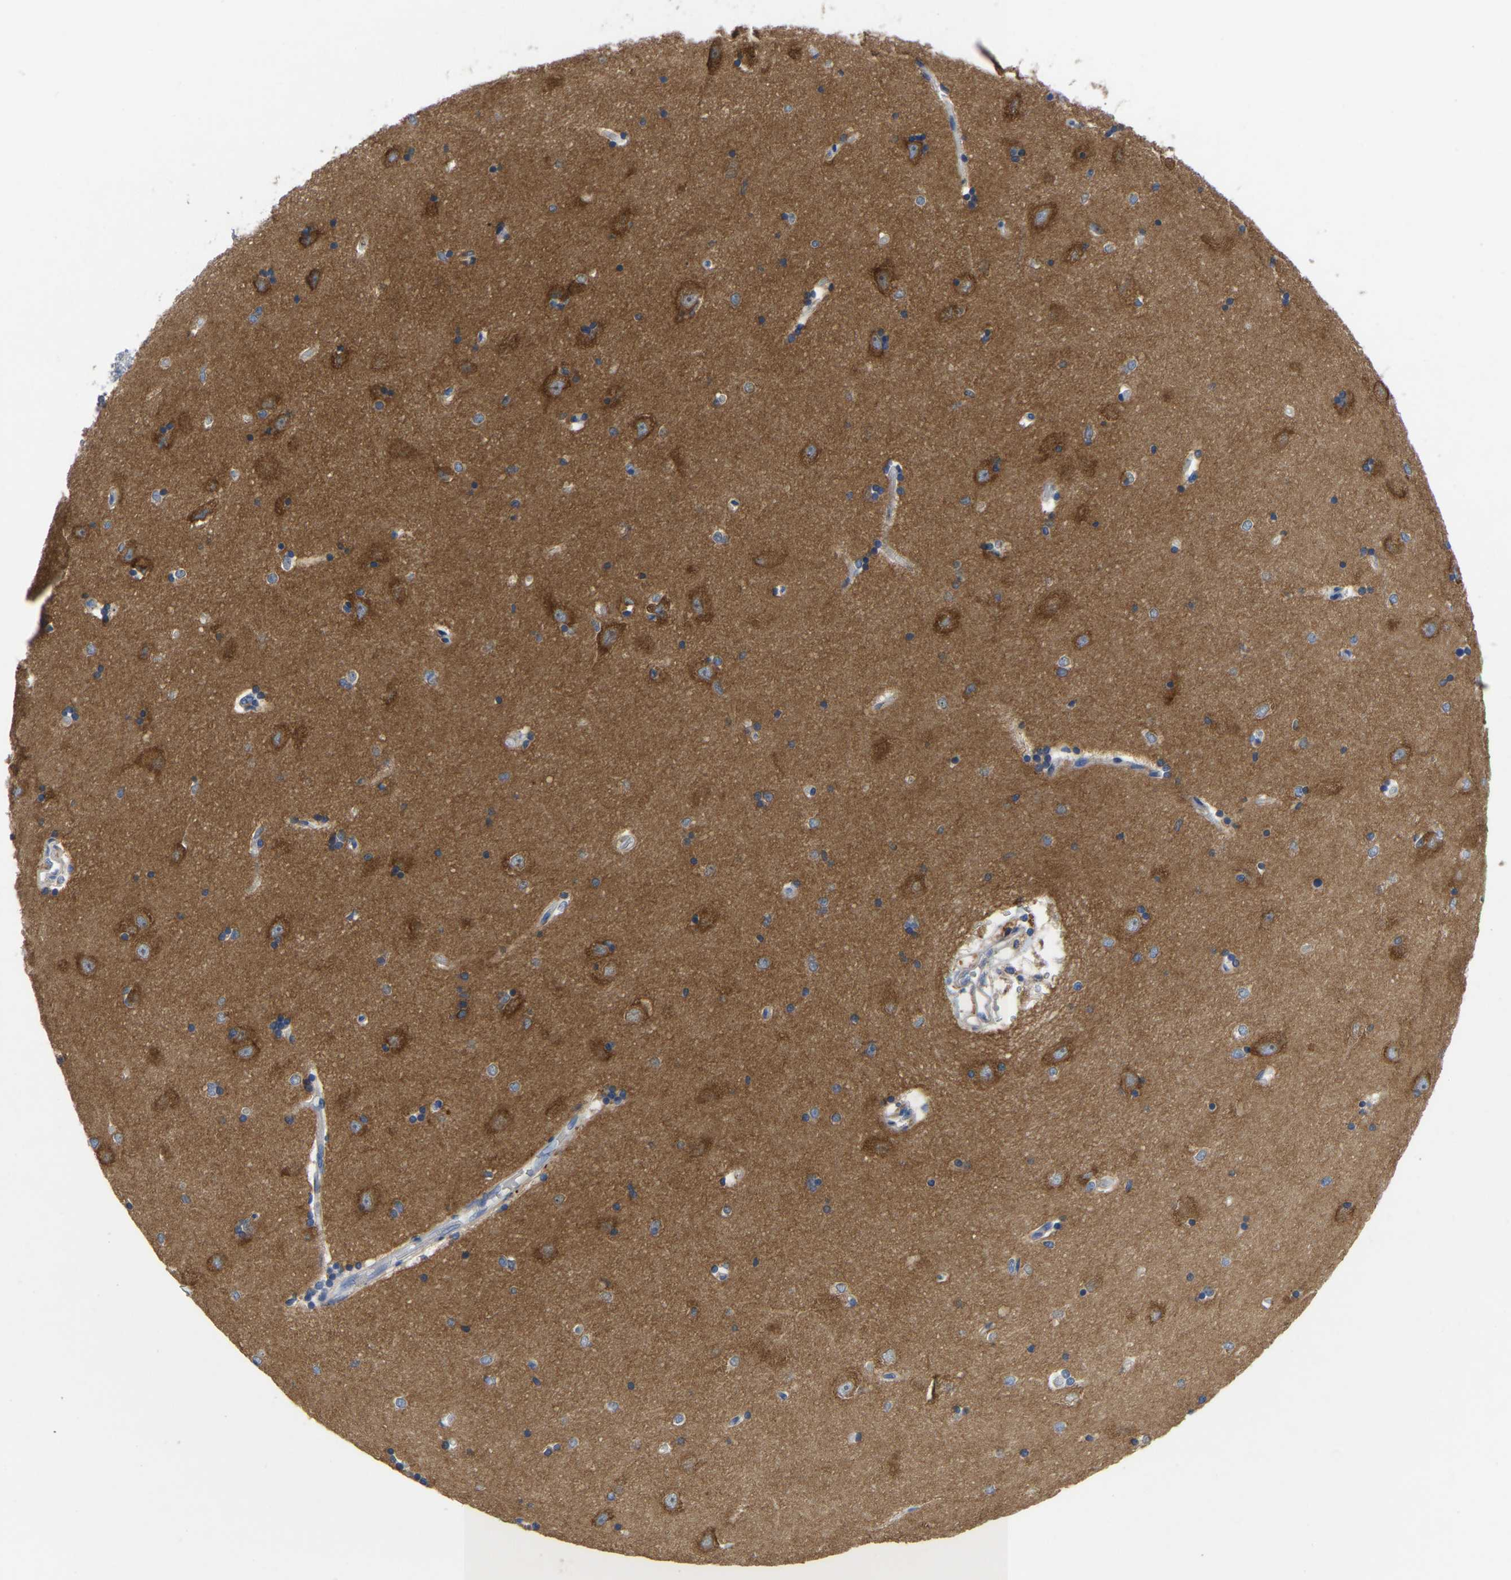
{"staining": {"intensity": "weak", "quantity": "25%-75%", "location": "cytoplasmic/membranous"}, "tissue": "hippocampus", "cell_type": "Glial cells", "image_type": "normal", "snomed": [{"axis": "morphology", "description": "Normal tissue, NOS"}, {"axis": "topography", "description": "Hippocampus"}], "caption": "Glial cells demonstrate low levels of weak cytoplasmic/membranous positivity in approximately 25%-75% of cells in unremarkable human hippocampus.", "gene": "ABCA10", "patient": {"sex": "male", "age": 45}}